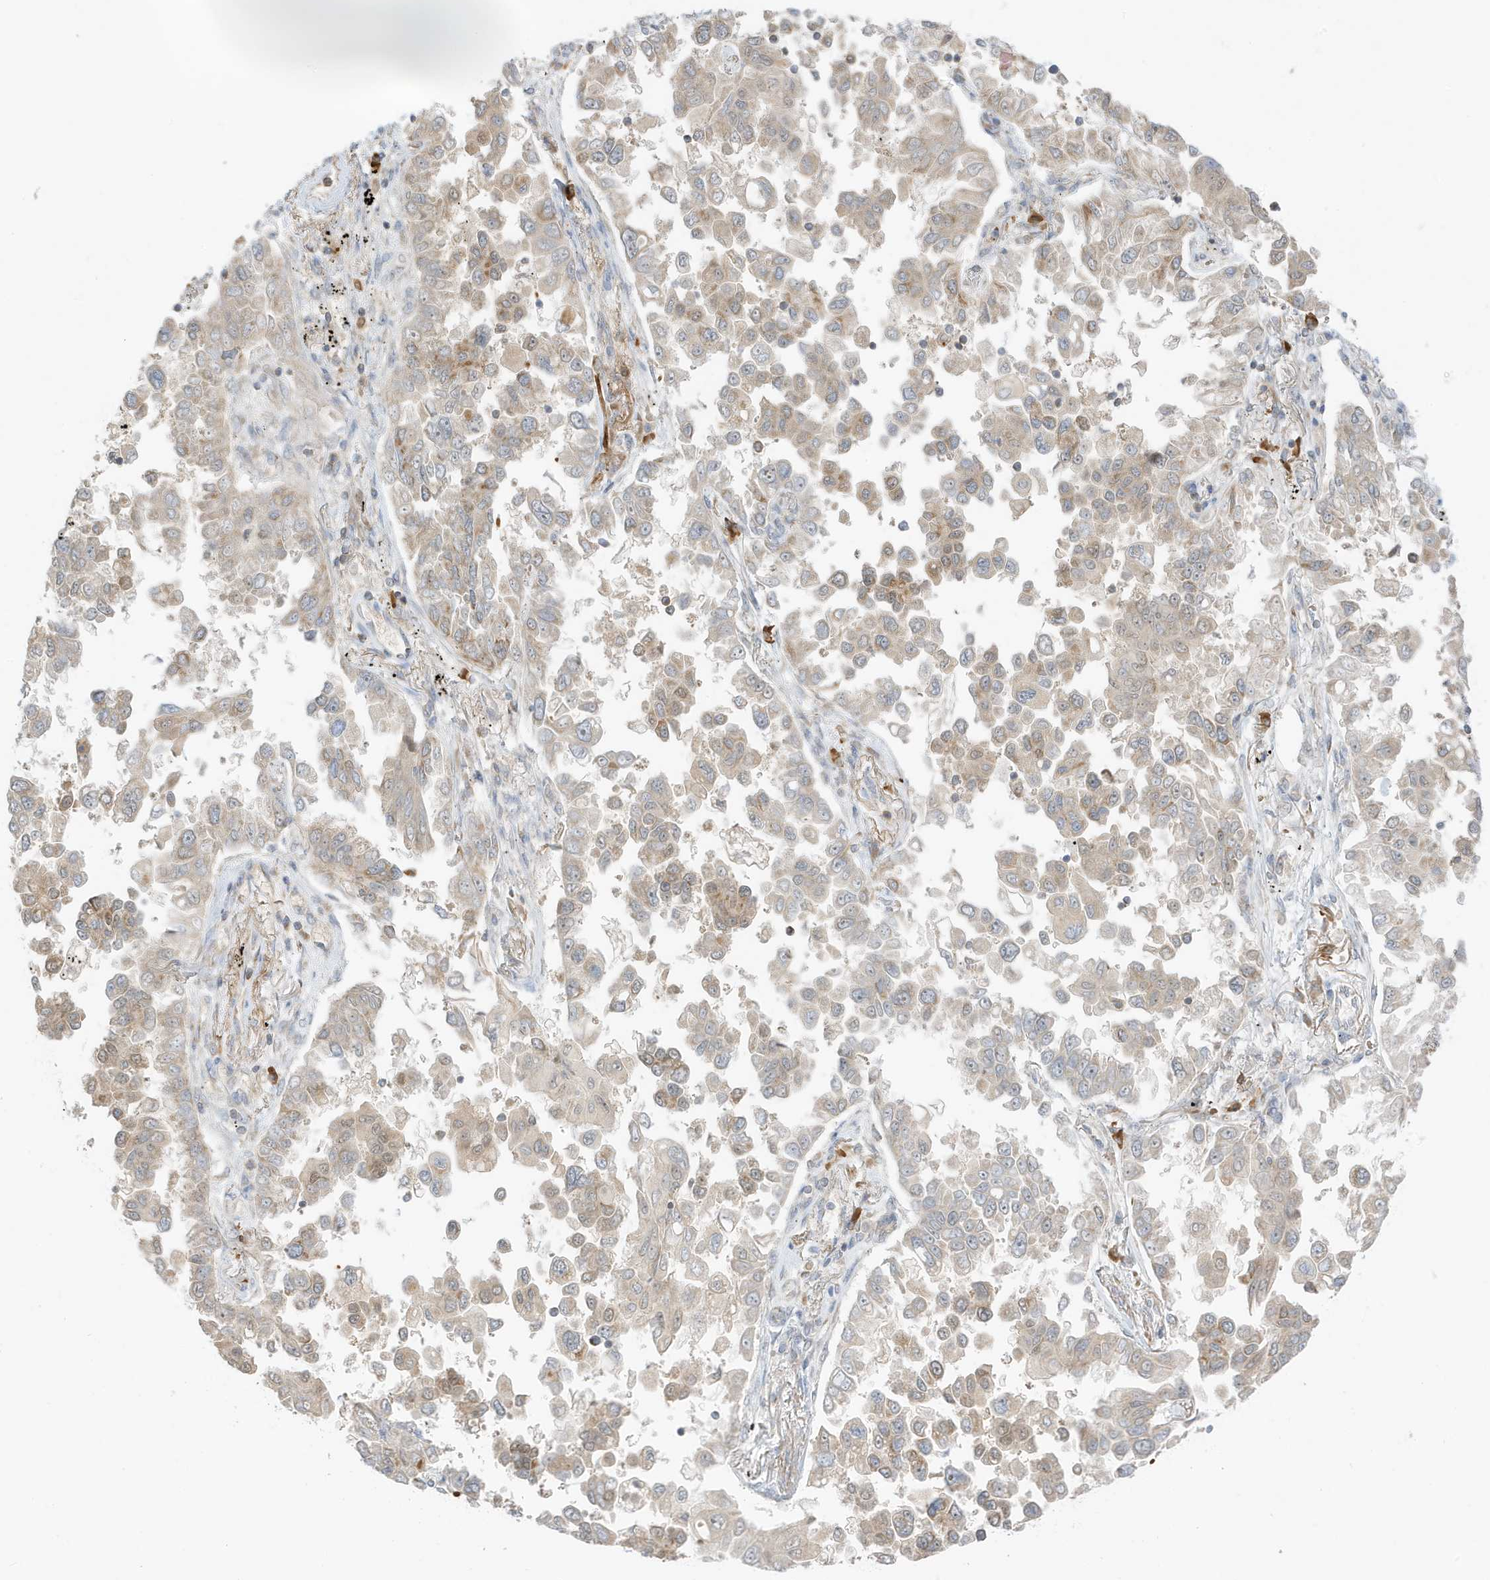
{"staining": {"intensity": "moderate", "quantity": "25%-75%", "location": "cytoplasmic/membranous"}, "tissue": "lung cancer", "cell_type": "Tumor cells", "image_type": "cancer", "snomed": [{"axis": "morphology", "description": "Adenocarcinoma, NOS"}, {"axis": "topography", "description": "Lung"}], "caption": "Brown immunohistochemical staining in human lung cancer displays moderate cytoplasmic/membranous staining in about 25%-75% of tumor cells. (Brightfield microscopy of DAB IHC at high magnification).", "gene": "NPPC", "patient": {"sex": "female", "age": 67}}